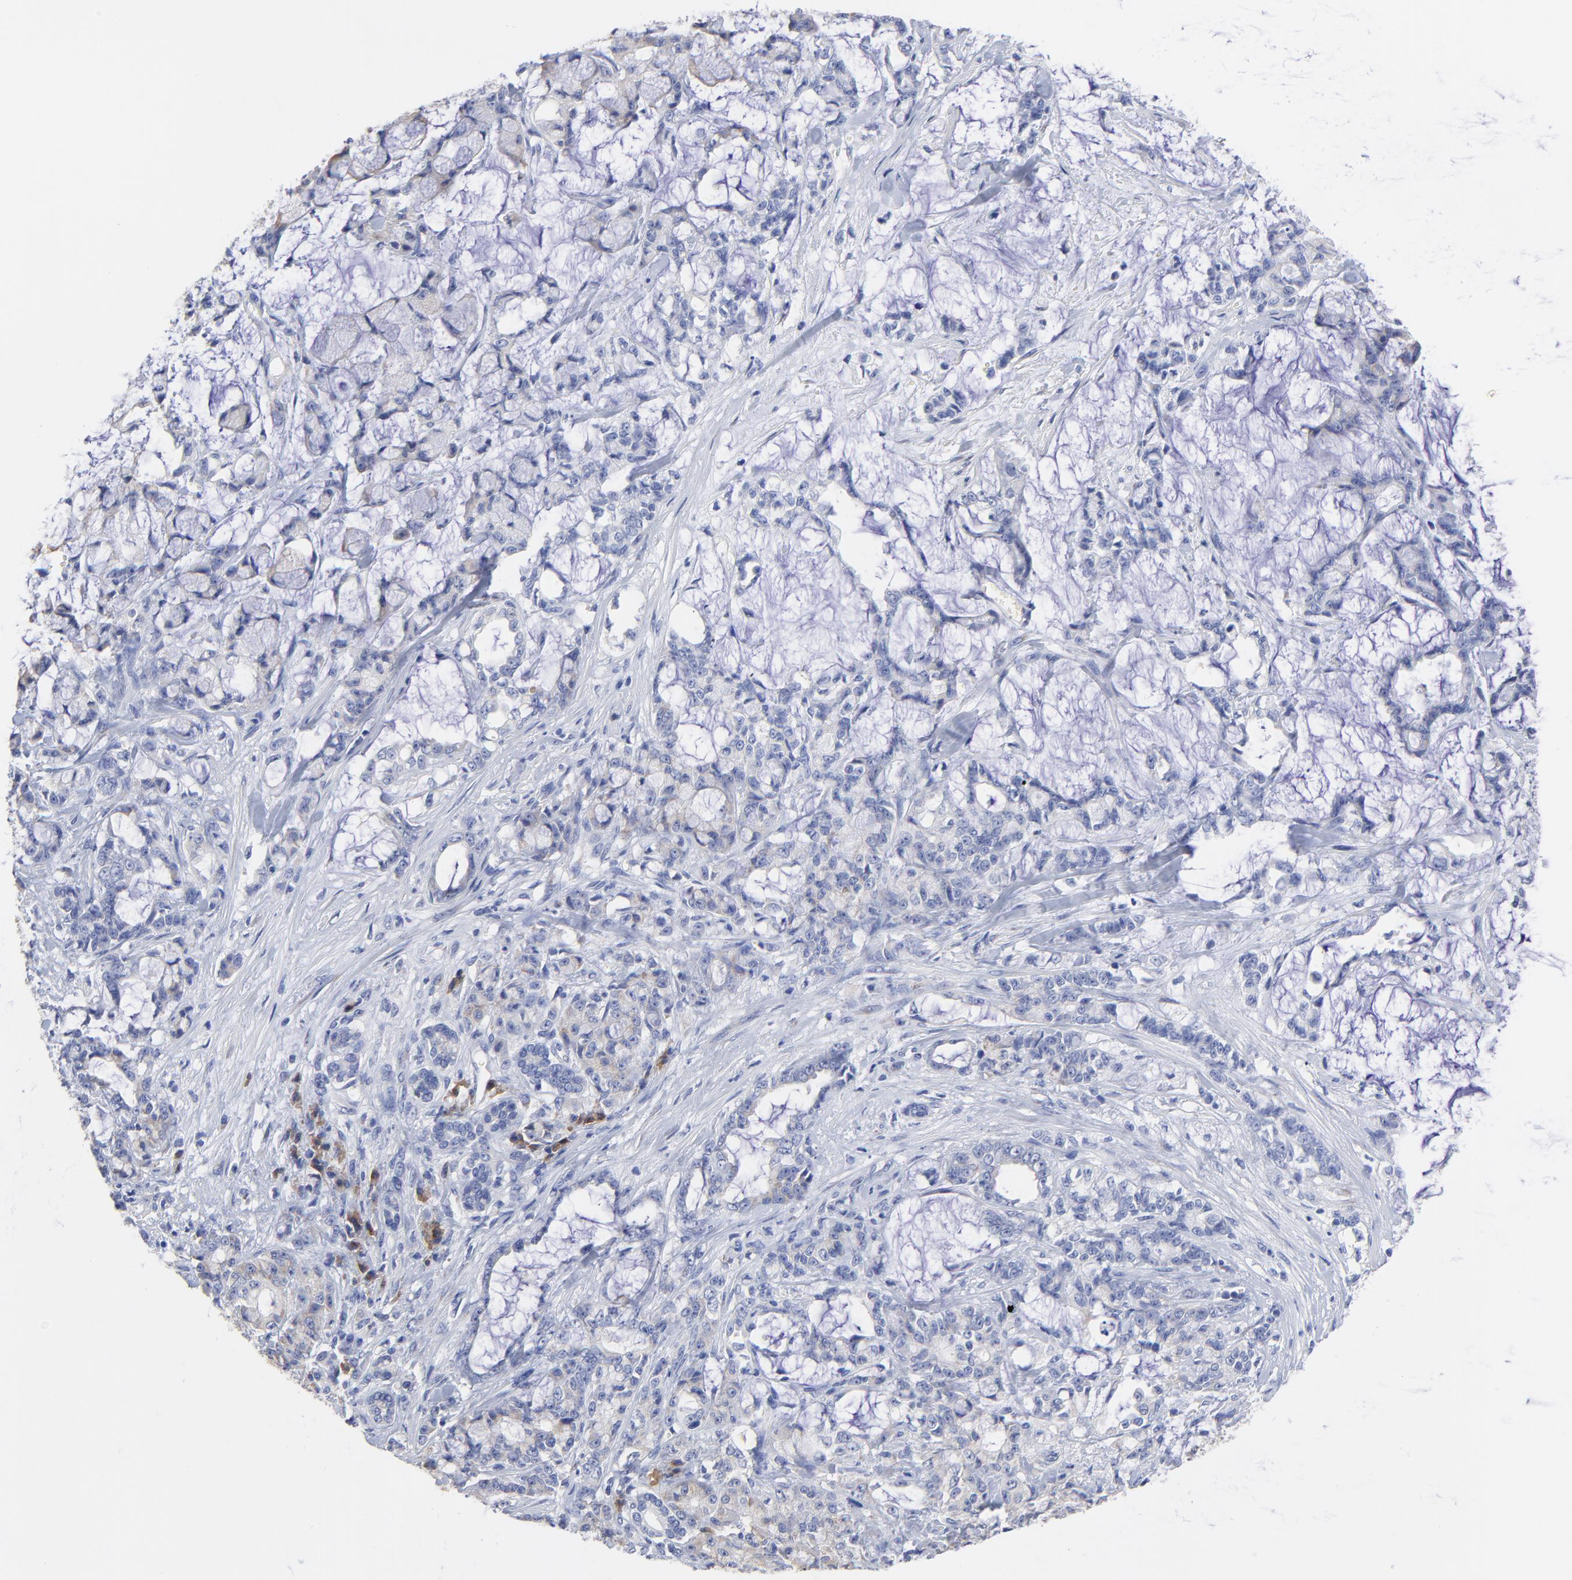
{"staining": {"intensity": "weak", "quantity": "25%-75%", "location": "cytoplasmic/membranous"}, "tissue": "pancreatic cancer", "cell_type": "Tumor cells", "image_type": "cancer", "snomed": [{"axis": "morphology", "description": "Adenocarcinoma, NOS"}, {"axis": "topography", "description": "Pancreas"}], "caption": "Adenocarcinoma (pancreatic) was stained to show a protein in brown. There is low levels of weak cytoplasmic/membranous staining in about 25%-75% of tumor cells.", "gene": "LAX1", "patient": {"sex": "female", "age": 73}}